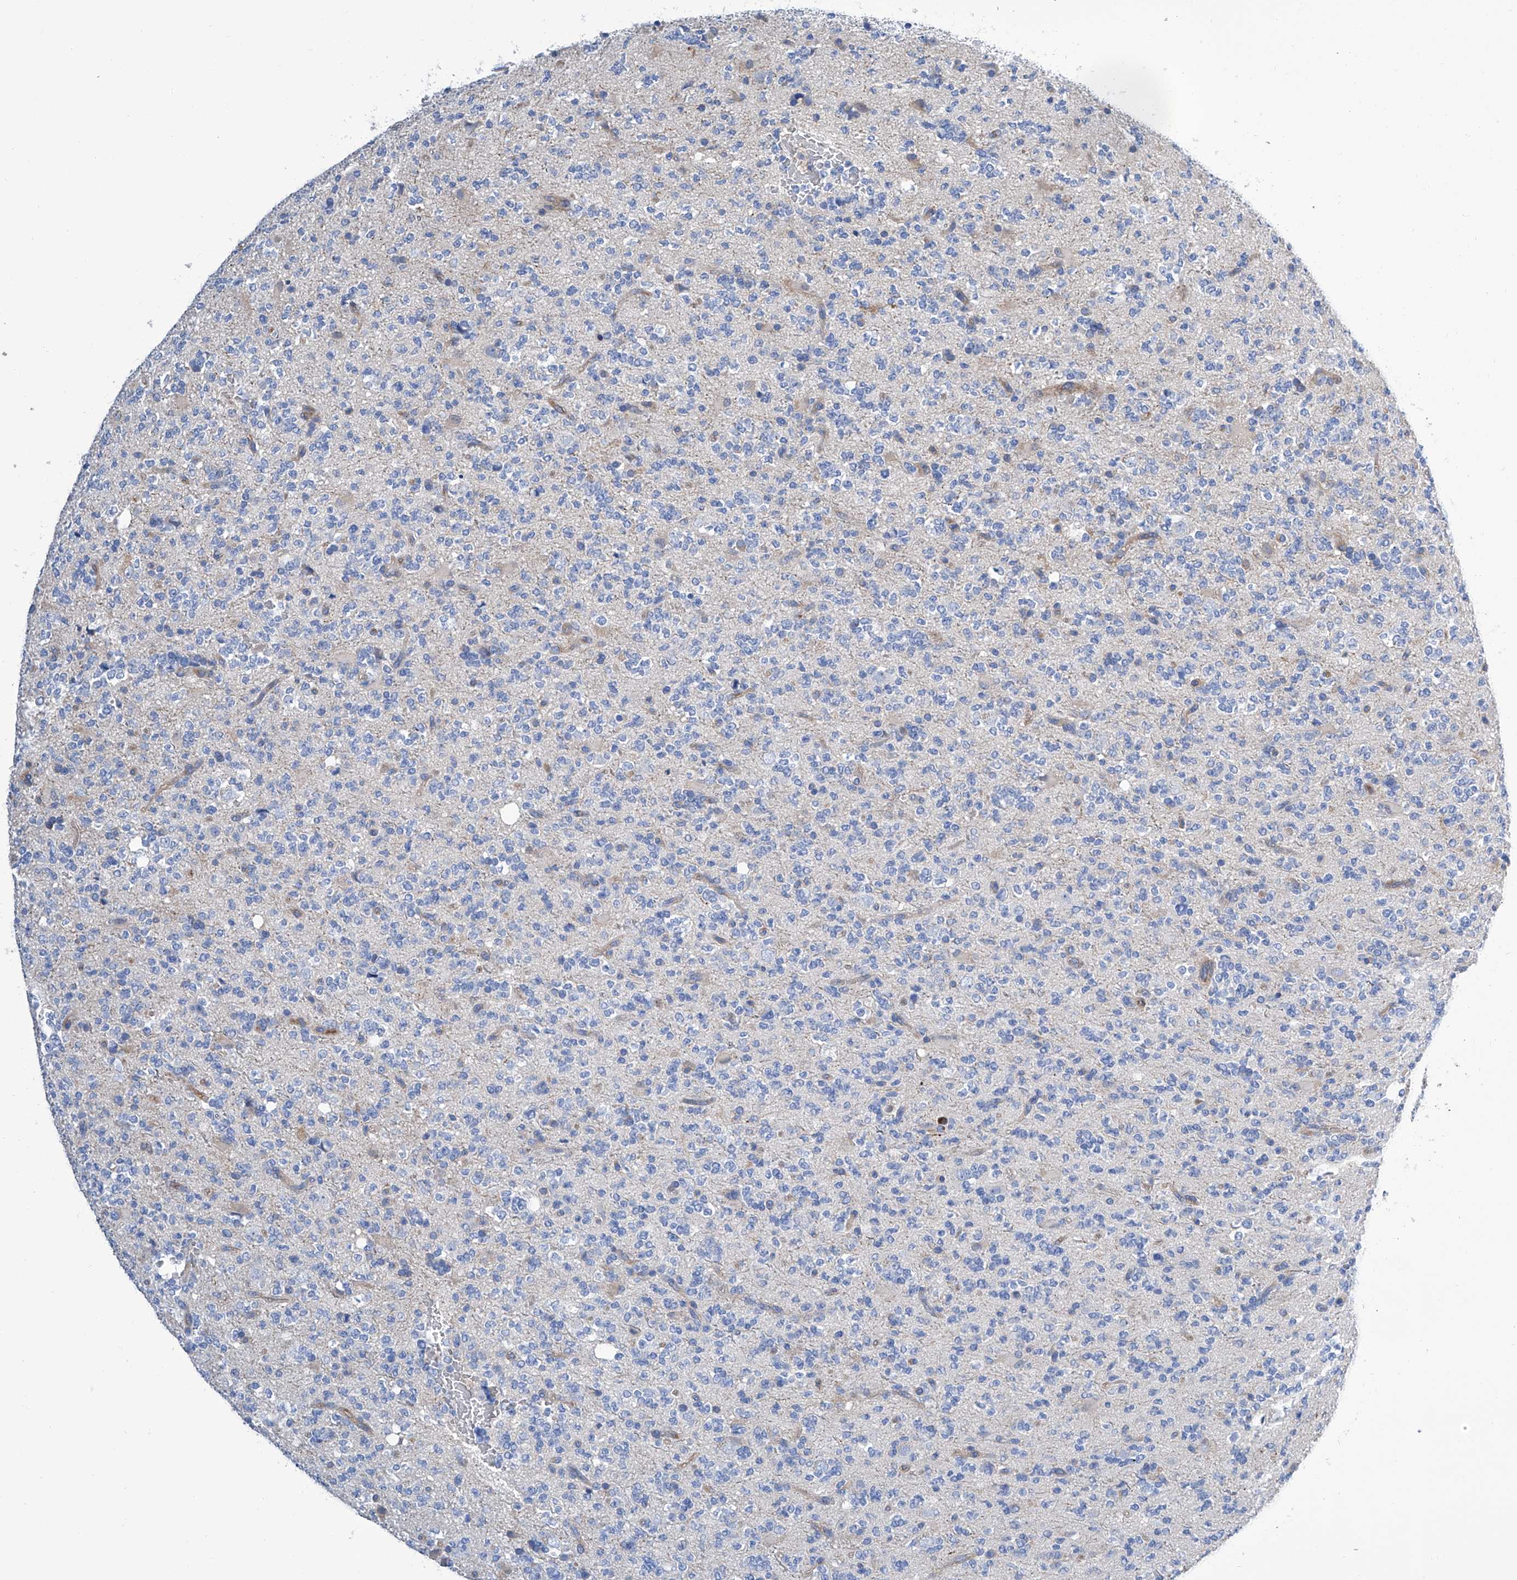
{"staining": {"intensity": "negative", "quantity": "none", "location": "none"}, "tissue": "glioma", "cell_type": "Tumor cells", "image_type": "cancer", "snomed": [{"axis": "morphology", "description": "Glioma, malignant, High grade"}, {"axis": "topography", "description": "Brain"}], "caption": "High magnification brightfield microscopy of malignant glioma (high-grade) stained with DAB (3,3'-diaminobenzidine) (brown) and counterstained with hematoxylin (blue): tumor cells show no significant positivity.", "gene": "GPT", "patient": {"sex": "female", "age": 62}}